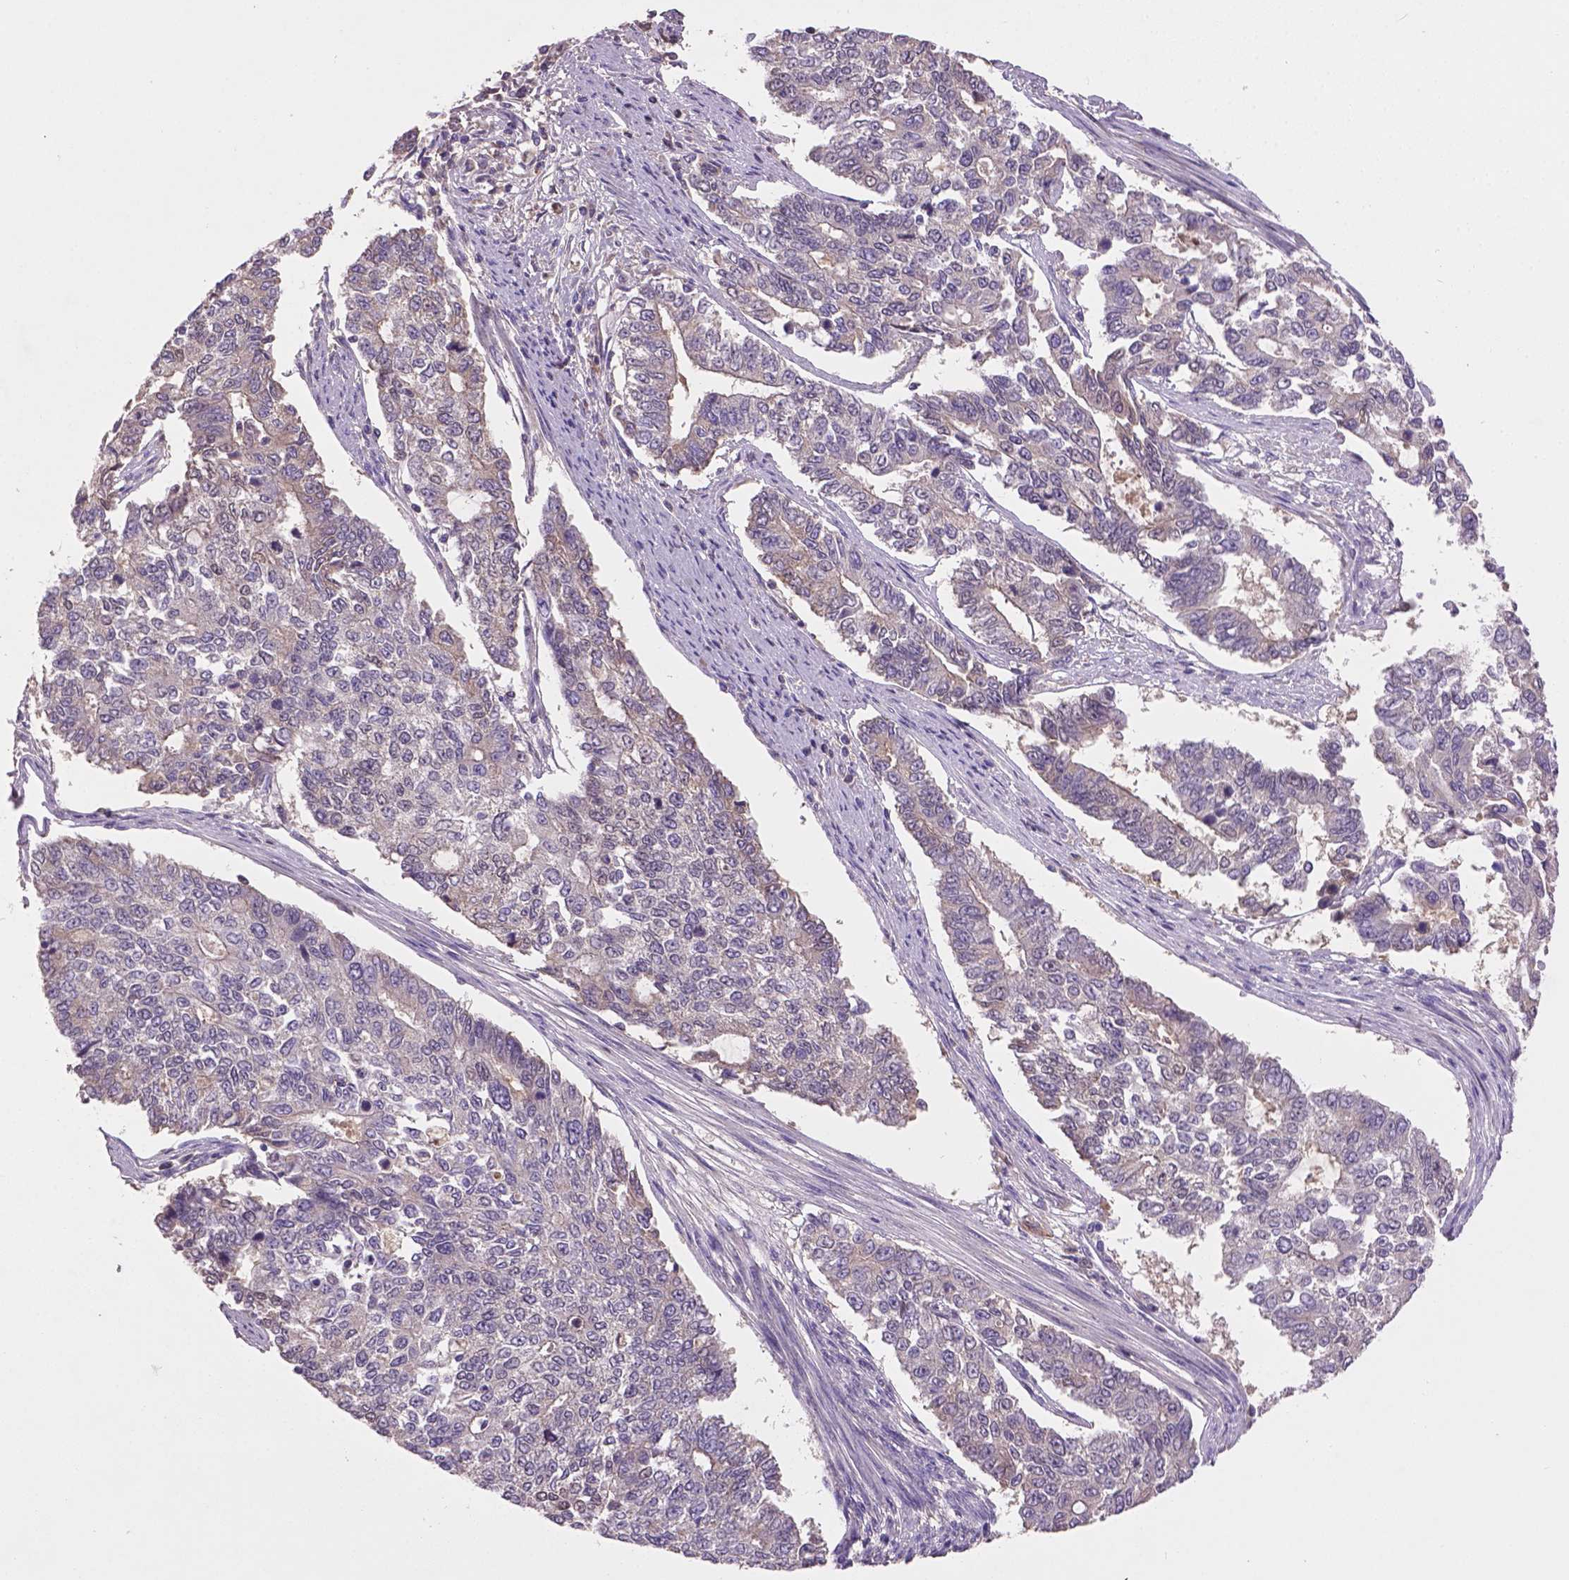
{"staining": {"intensity": "negative", "quantity": "none", "location": "none"}, "tissue": "endometrial cancer", "cell_type": "Tumor cells", "image_type": "cancer", "snomed": [{"axis": "morphology", "description": "Adenocarcinoma, NOS"}, {"axis": "topography", "description": "Uterus"}], "caption": "IHC micrograph of neoplastic tissue: endometrial adenocarcinoma stained with DAB displays no significant protein positivity in tumor cells.", "gene": "SOX17", "patient": {"sex": "female", "age": 59}}